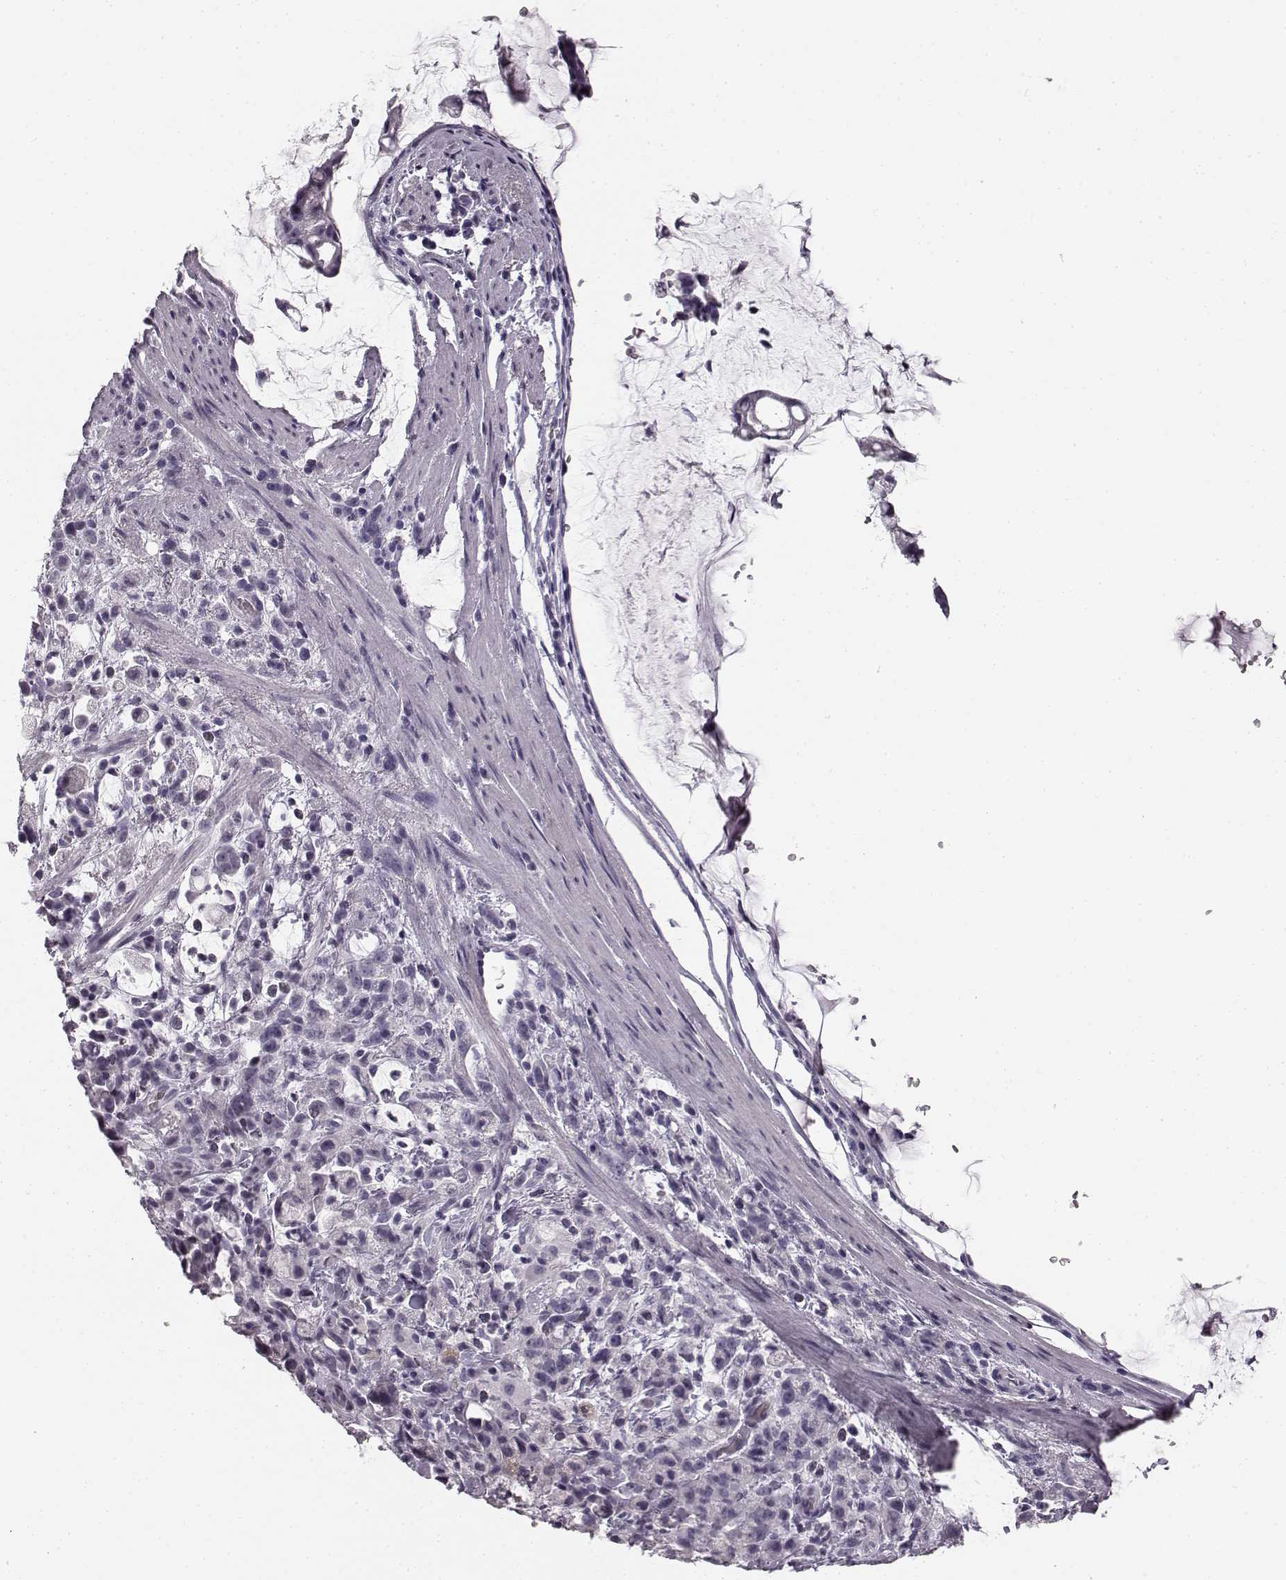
{"staining": {"intensity": "negative", "quantity": "none", "location": "none"}, "tissue": "stomach cancer", "cell_type": "Tumor cells", "image_type": "cancer", "snomed": [{"axis": "morphology", "description": "Adenocarcinoma, NOS"}, {"axis": "topography", "description": "Stomach"}], "caption": "Histopathology image shows no protein positivity in tumor cells of stomach cancer tissue.", "gene": "TMPRSS15", "patient": {"sex": "female", "age": 60}}